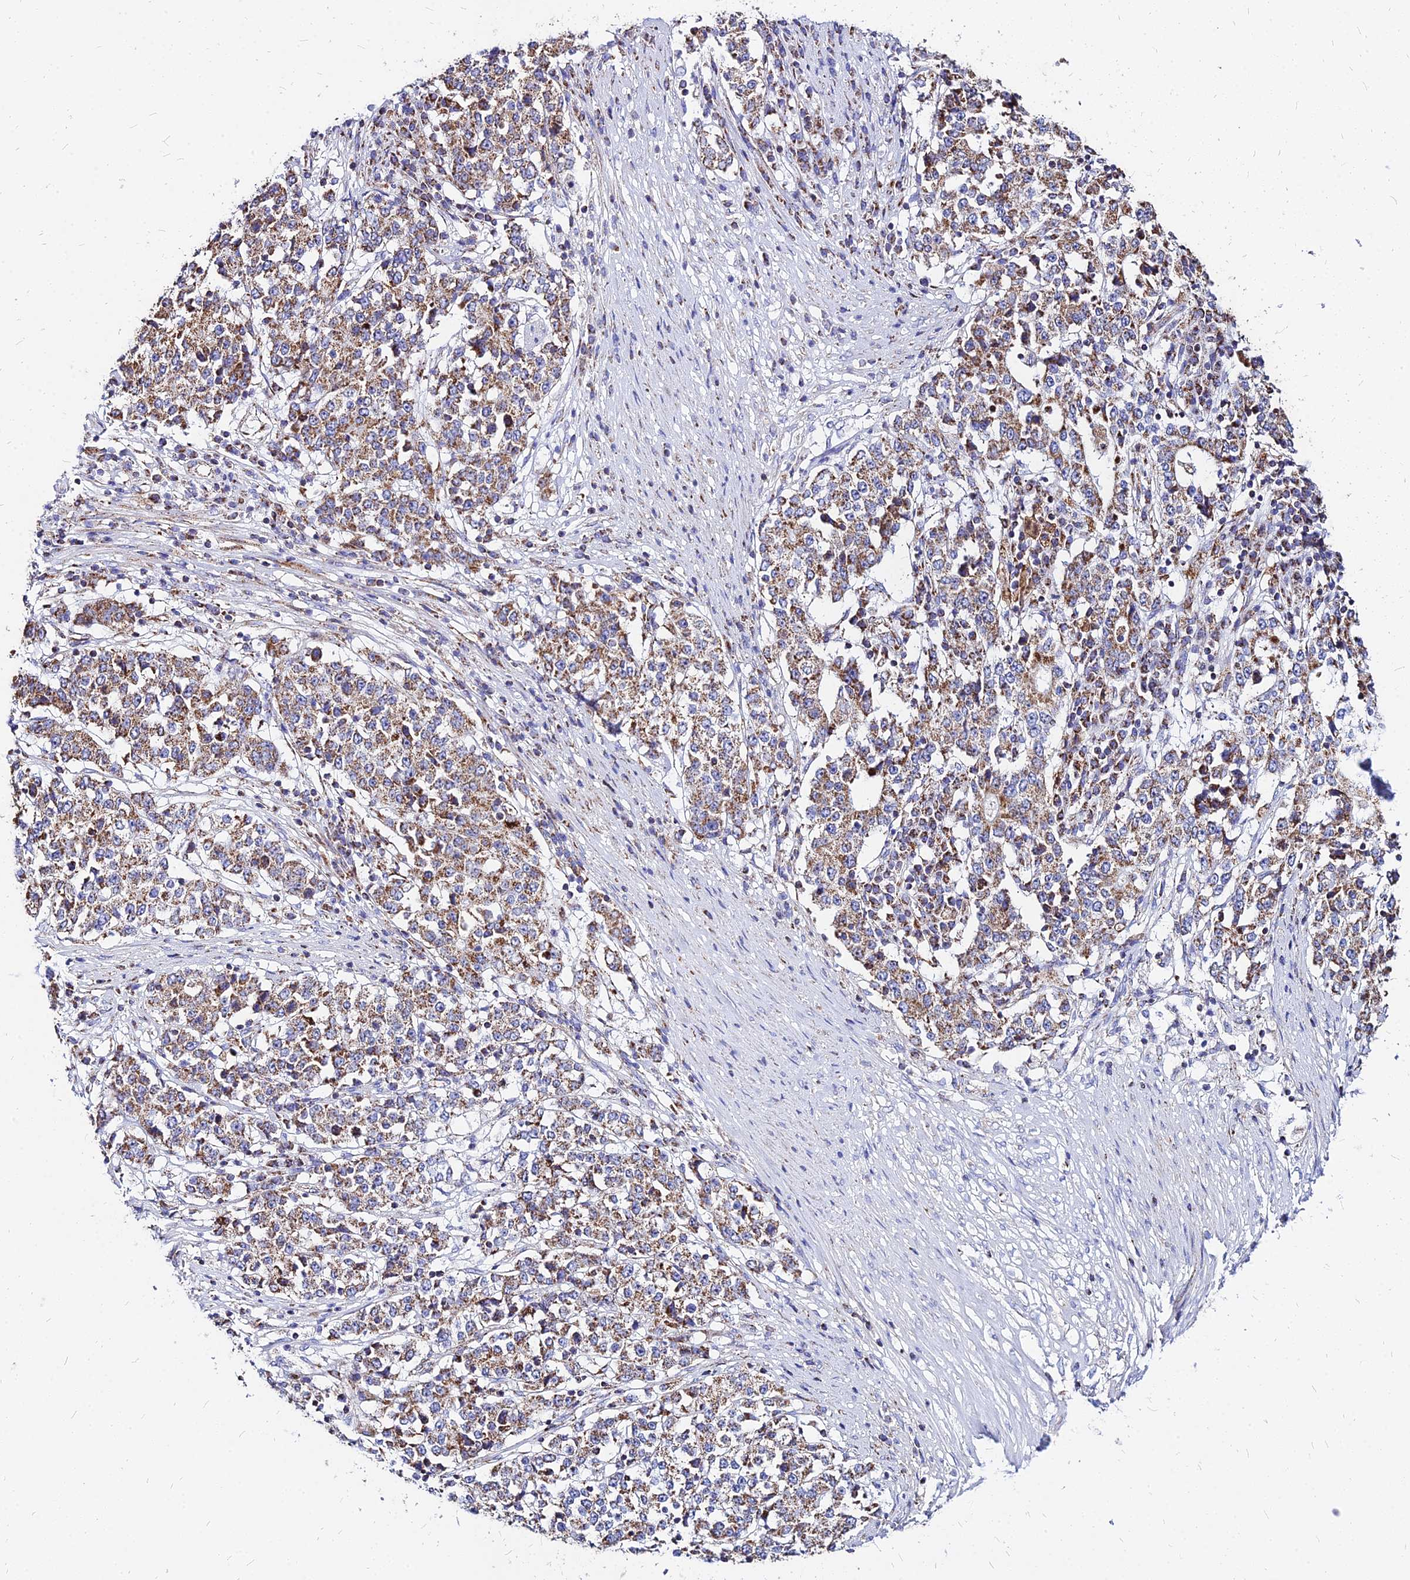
{"staining": {"intensity": "moderate", "quantity": ">75%", "location": "cytoplasmic/membranous"}, "tissue": "stomach cancer", "cell_type": "Tumor cells", "image_type": "cancer", "snomed": [{"axis": "morphology", "description": "Adenocarcinoma, NOS"}, {"axis": "topography", "description": "Stomach"}], "caption": "Human stomach cancer stained for a protein (brown) demonstrates moderate cytoplasmic/membranous positive staining in about >75% of tumor cells.", "gene": "DLD", "patient": {"sex": "male", "age": 59}}